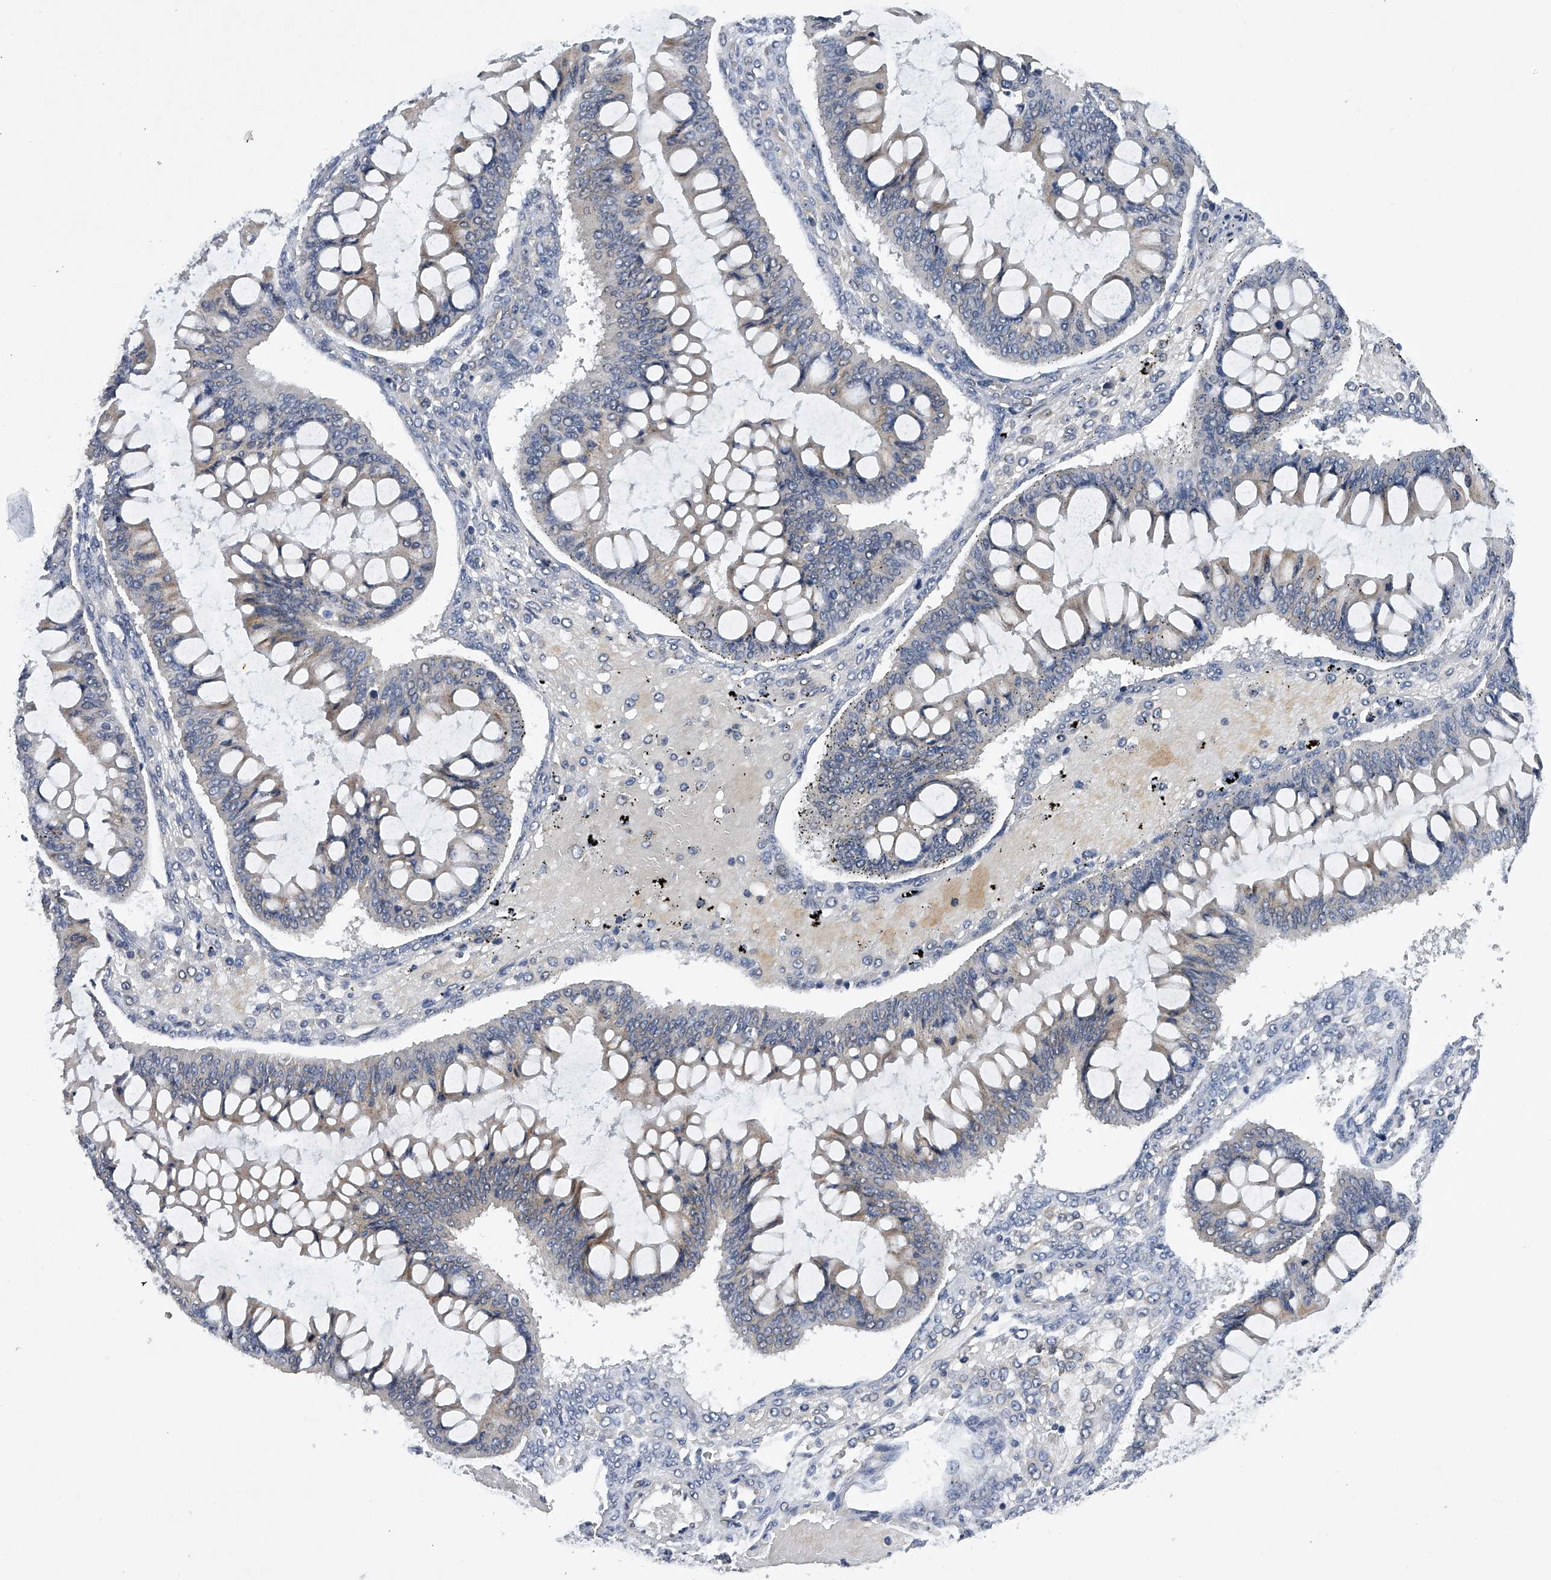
{"staining": {"intensity": "weak", "quantity": "<25%", "location": "cytoplasmic/membranous"}, "tissue": "ovarian cancer", "cell_type": "Tumor cells", "image_type": "cancer", "snomed": [{"axis": "morphology", "description": "Cystadenocarcinoma, mucinous, NOS"}, {"axis": "topography", "description": "Ovary"}], "caption": "This is an immunohistochemistry photomicrograph of ovarian cancer (mucinous cystadenocarcinoma). There is no positivity in tumor cells.", "gene": "RNF5", "patient": {"sex": "female", "age": 73}}